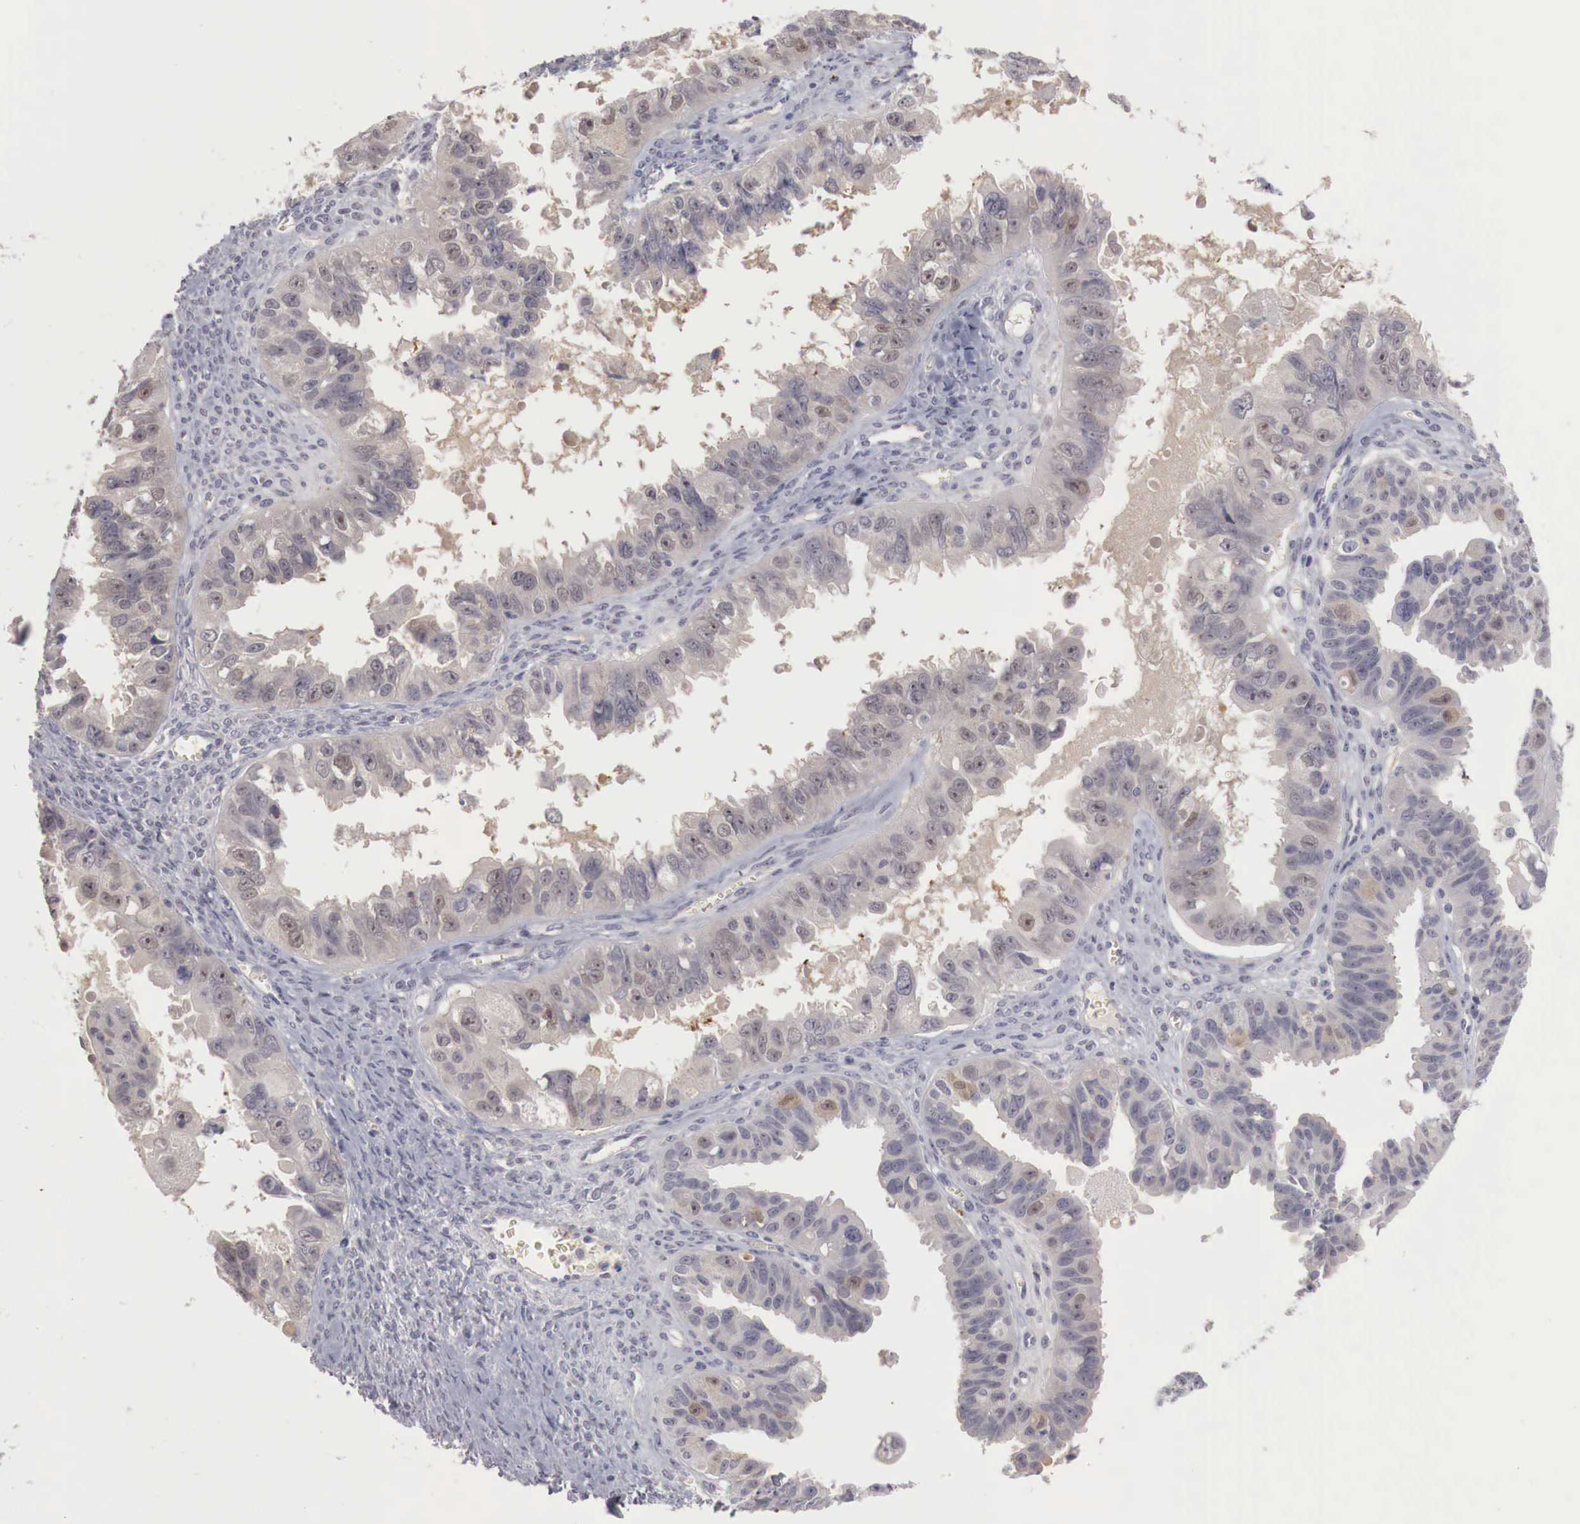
{"staining": {"intensity": "weak", "quantity": "<25%", "location": "nuclear"}, "tissue": "ovarian cancer", "cell_type": "Tumor cells", "image_type": "cancer", "snomed": [{"axis": "morphology", "description": "Carcinoma, endometroid"}, {"axis": "topography", "description": "Ovary"}], "caption": "A high-resolution histopathology image shows IHC staining of ovarian endometroid carcinoma, which demonstrates no significant positivity in tumor cells.", "gene": "GATA1", "patient": {"sex": "female", "age": 85}}